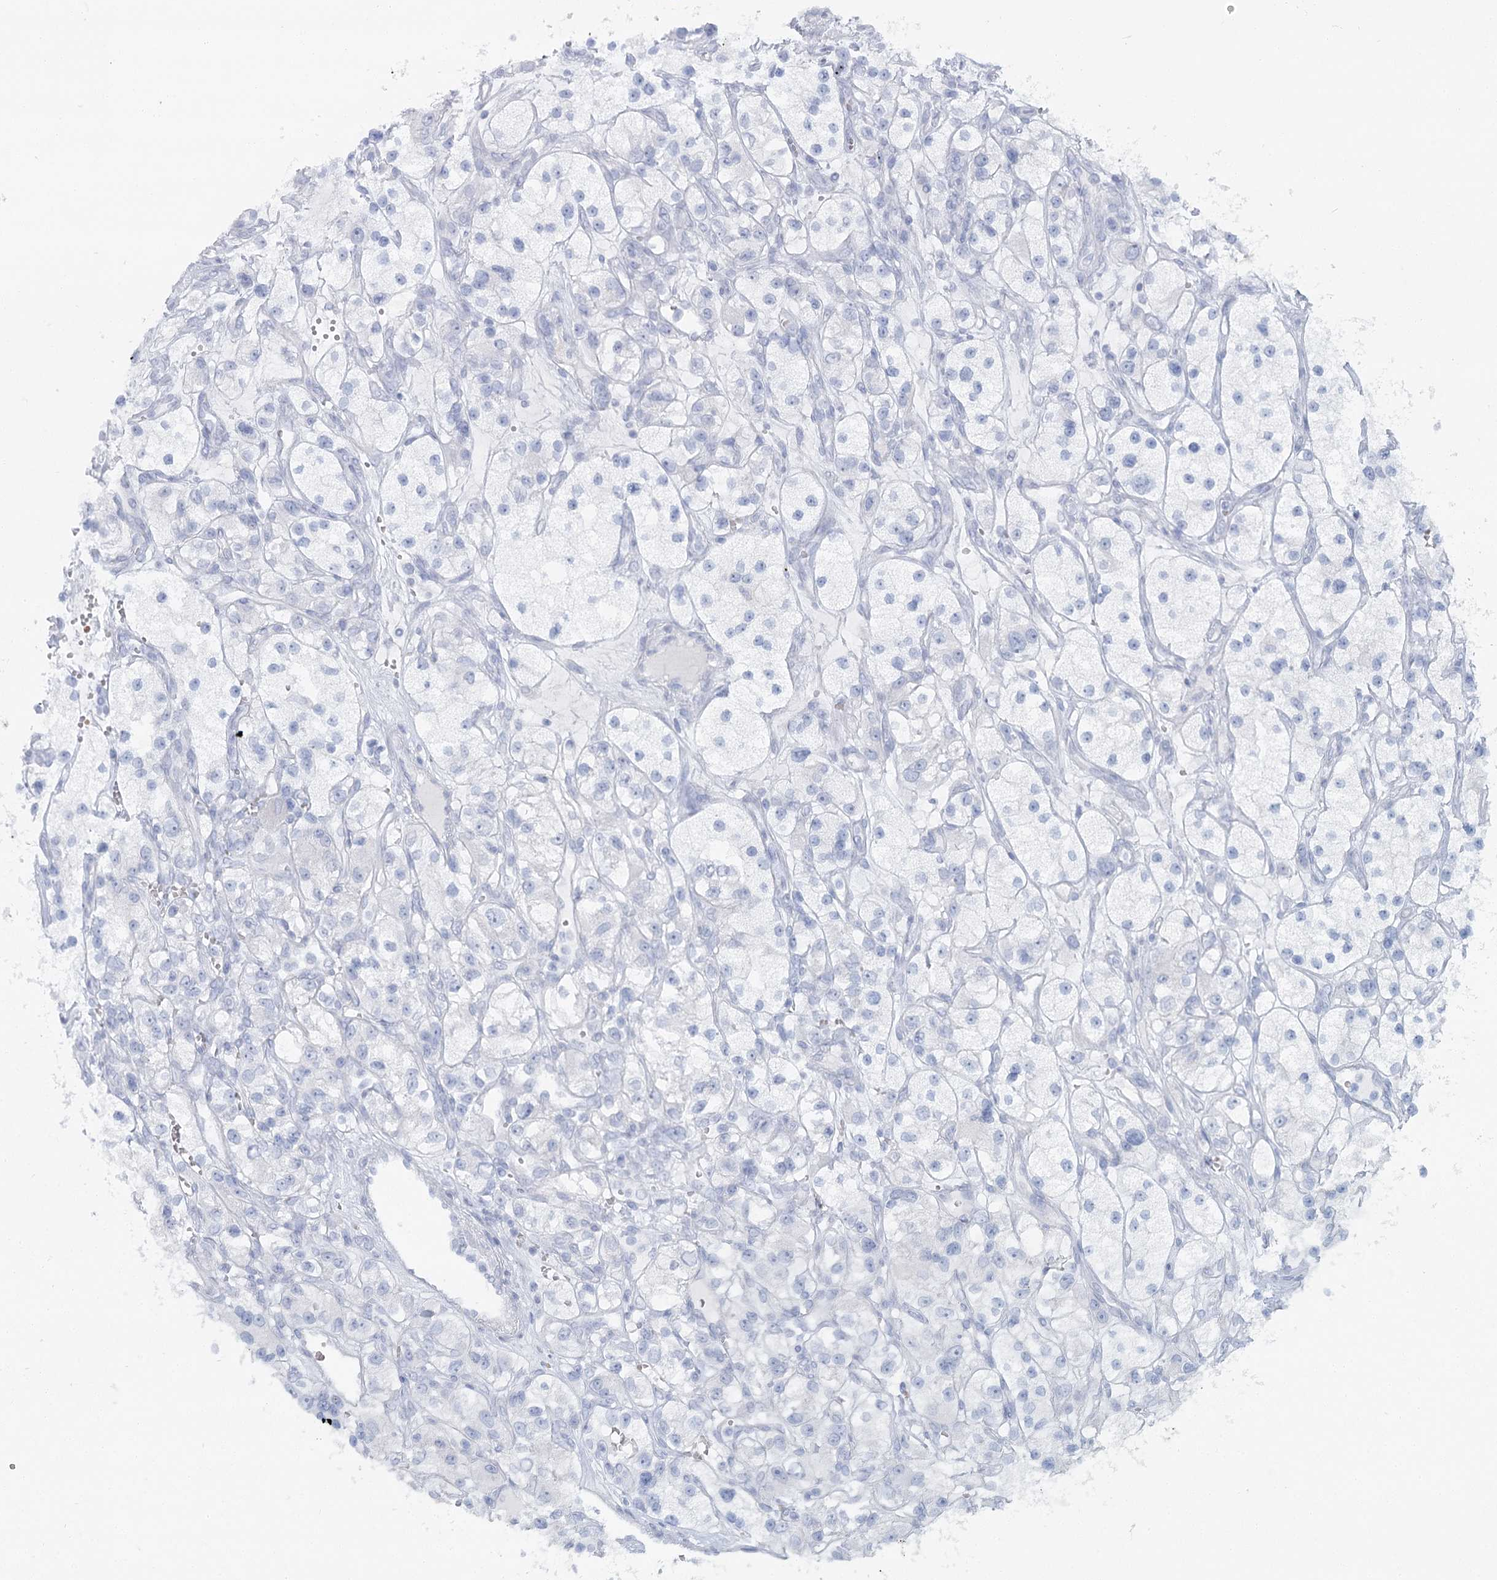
{"staining": {"intensity": "negative", "quantity": "none", "location": "none"}, "tissue": "renal cancer", "cell_type": "Tumor cells", "image_type": "cancer", "snomed": [{"axis": "morphology", "description": "Adenocarcinoma, NOS"}, {"axis": "topography", "description": "Kidney"}], "caption": "Immunohistochemical staining of renal cancer reveals no significant staining in tumor cells.", "gene": "IFIT5", "patient": {"sex": "female", "age": 57}}